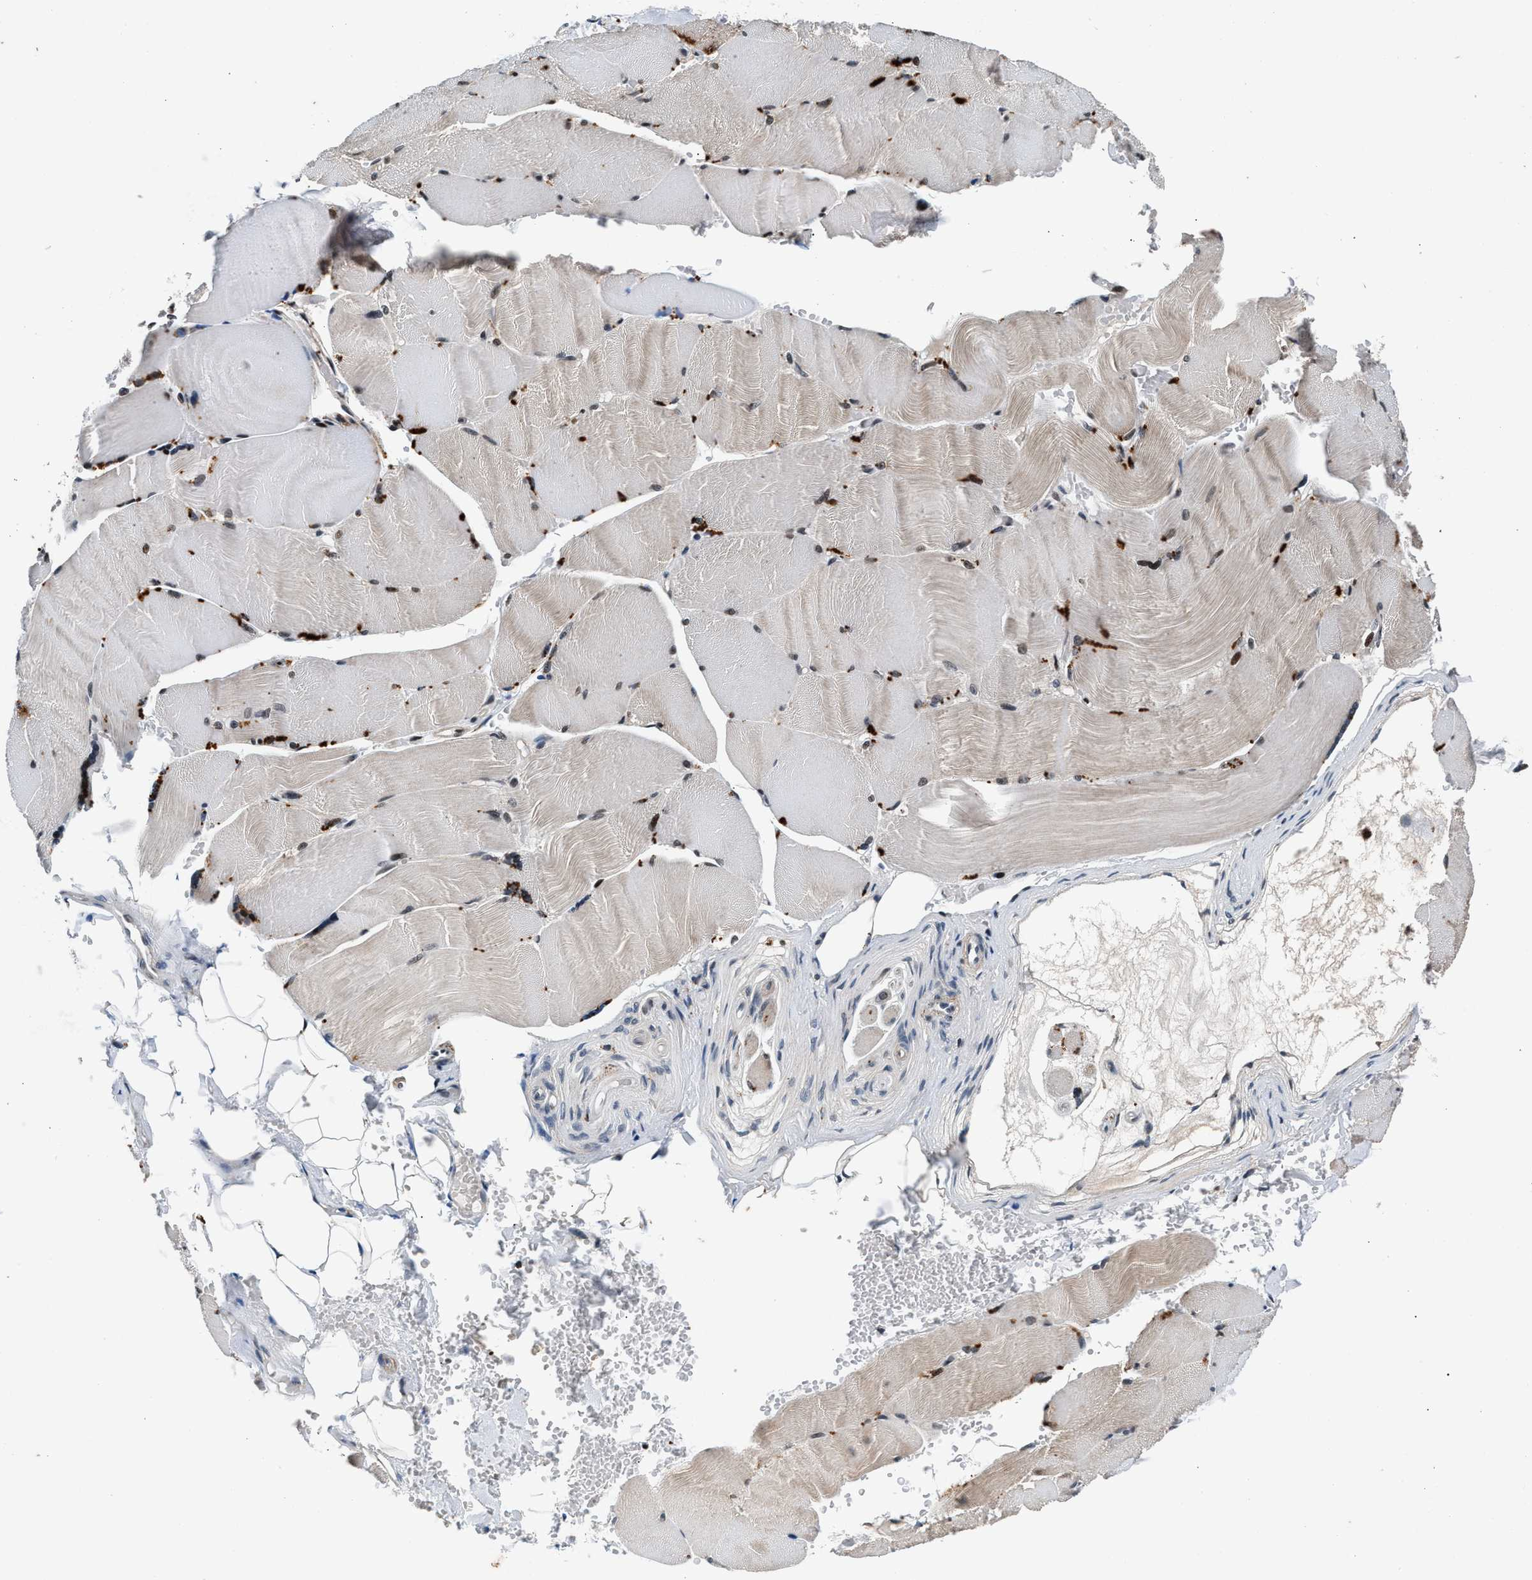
{"staining": {"intensity": "weak", "quantity": "25%-75%", "location": "cytoplasmic/membranous"}, "tissue": "skeletal muscle", "cell_type": "Myocytes", "image_type": "normal", "snomed": [{"axis": "morphology", "description": "Normal tissue, NOS"}, {"axis": "topography", "description": "Skin"}, {"axis": "topography", "description": "Skeletal muscle"}], "caption": "IHC (DAB (3,3'-diaminobenzidine)) staining of benign skeletal muscle shows weak cytoplasmic/membranous protein expression in about 25%-75% of myocytes.", "gene": "PRRC2B", "patient": {"sex": "male", "age": 83}}